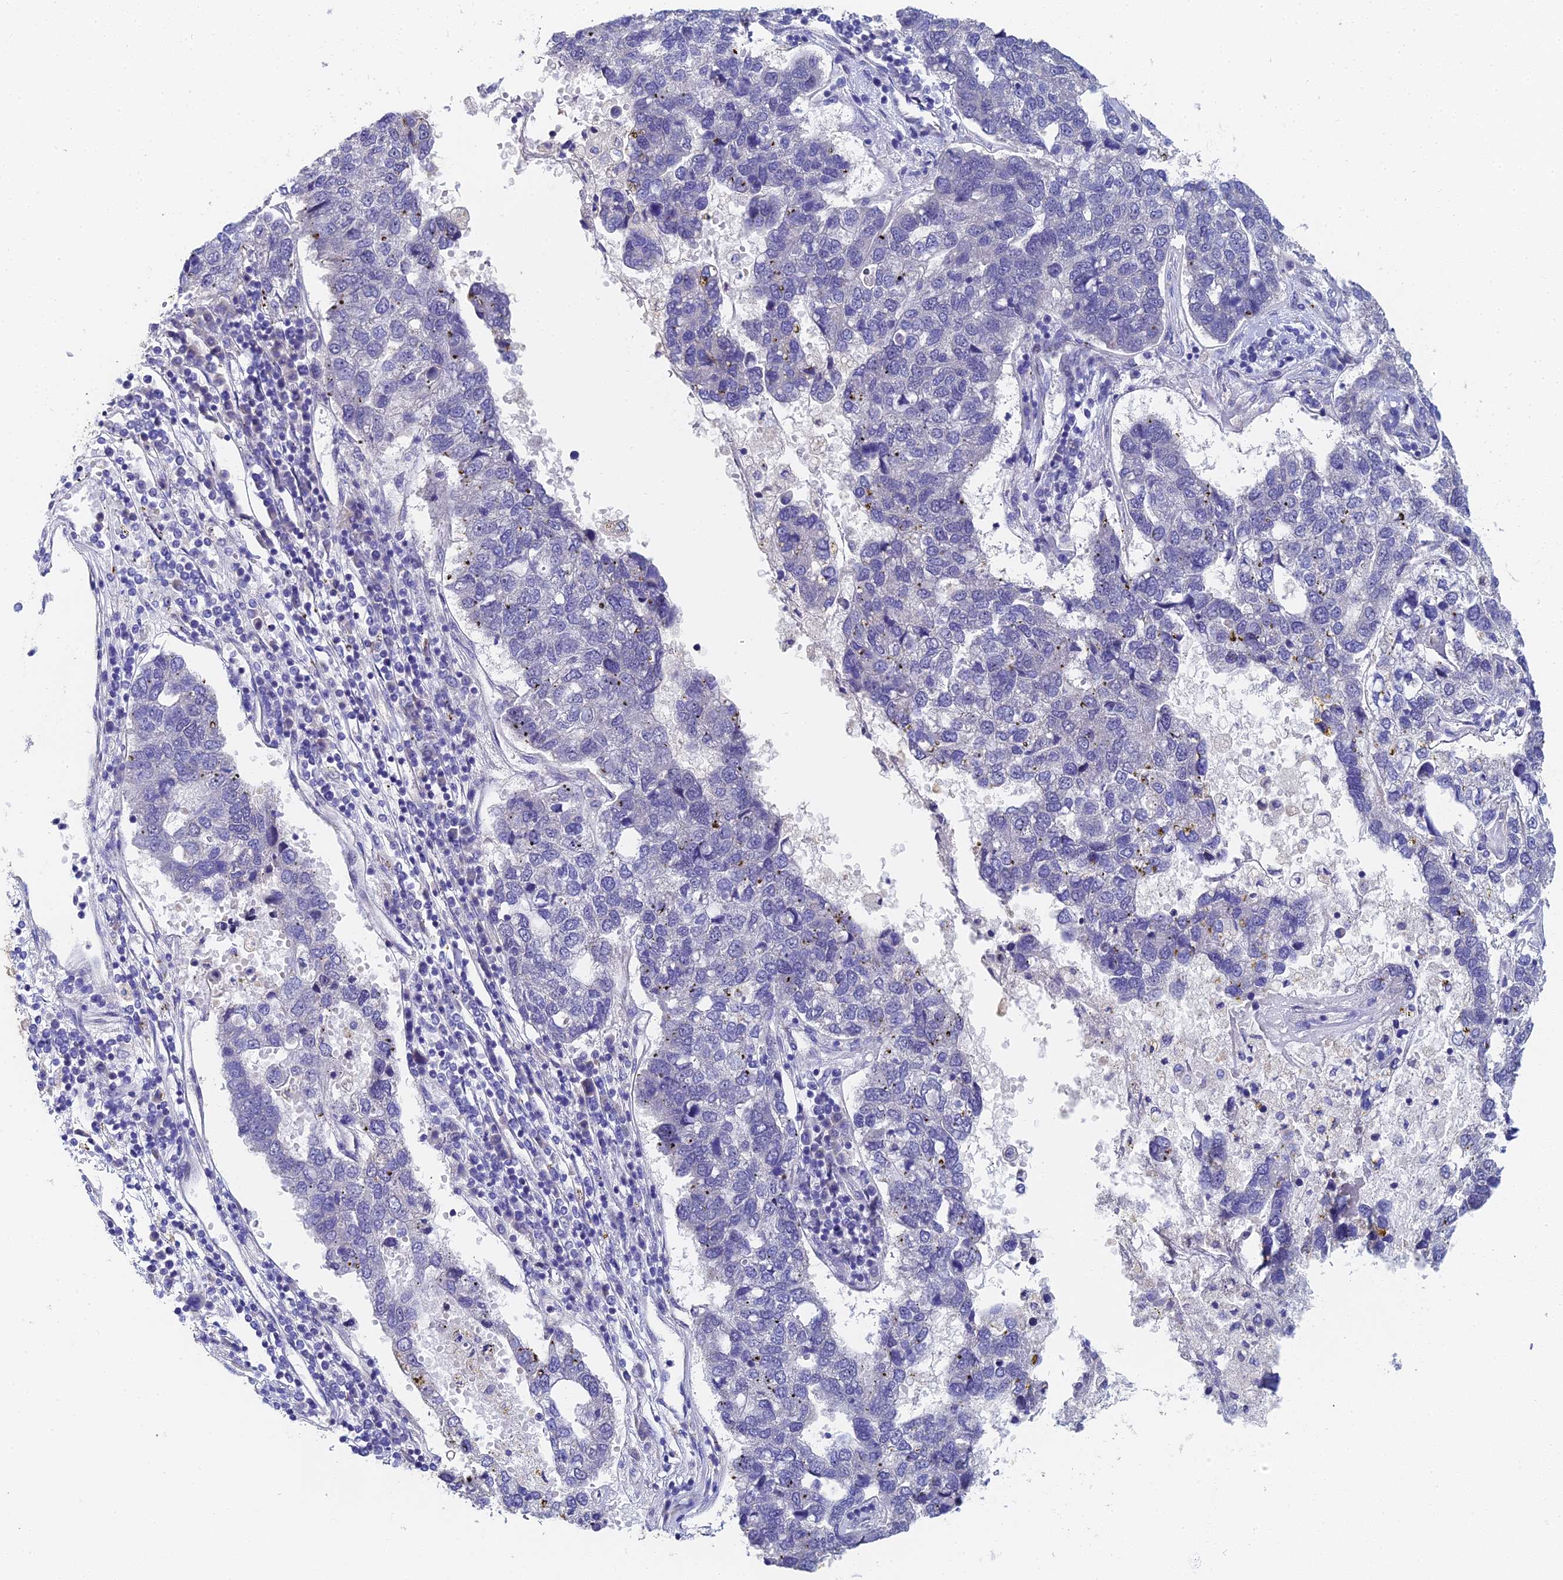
{"staining": {"intensity": "negative", "quantity": "none", "location": "none"}, "tissue": "pancreatic cancer", "cell_type": "Tumor cells", "image_type": "cancer", "snomed": [{"axis": "morphology", "description": "Adenocarcinoma, NOS"}, {"axis": "topography", "description": "Pancreas"}], "caption": "This is an immunohistochemistry (IHC) histopathology image of pancreatic cancer. There is no expression in tumor cells.", "gene": "ENSG00000268674", "patient": {"sex": "female", "age": 61}}